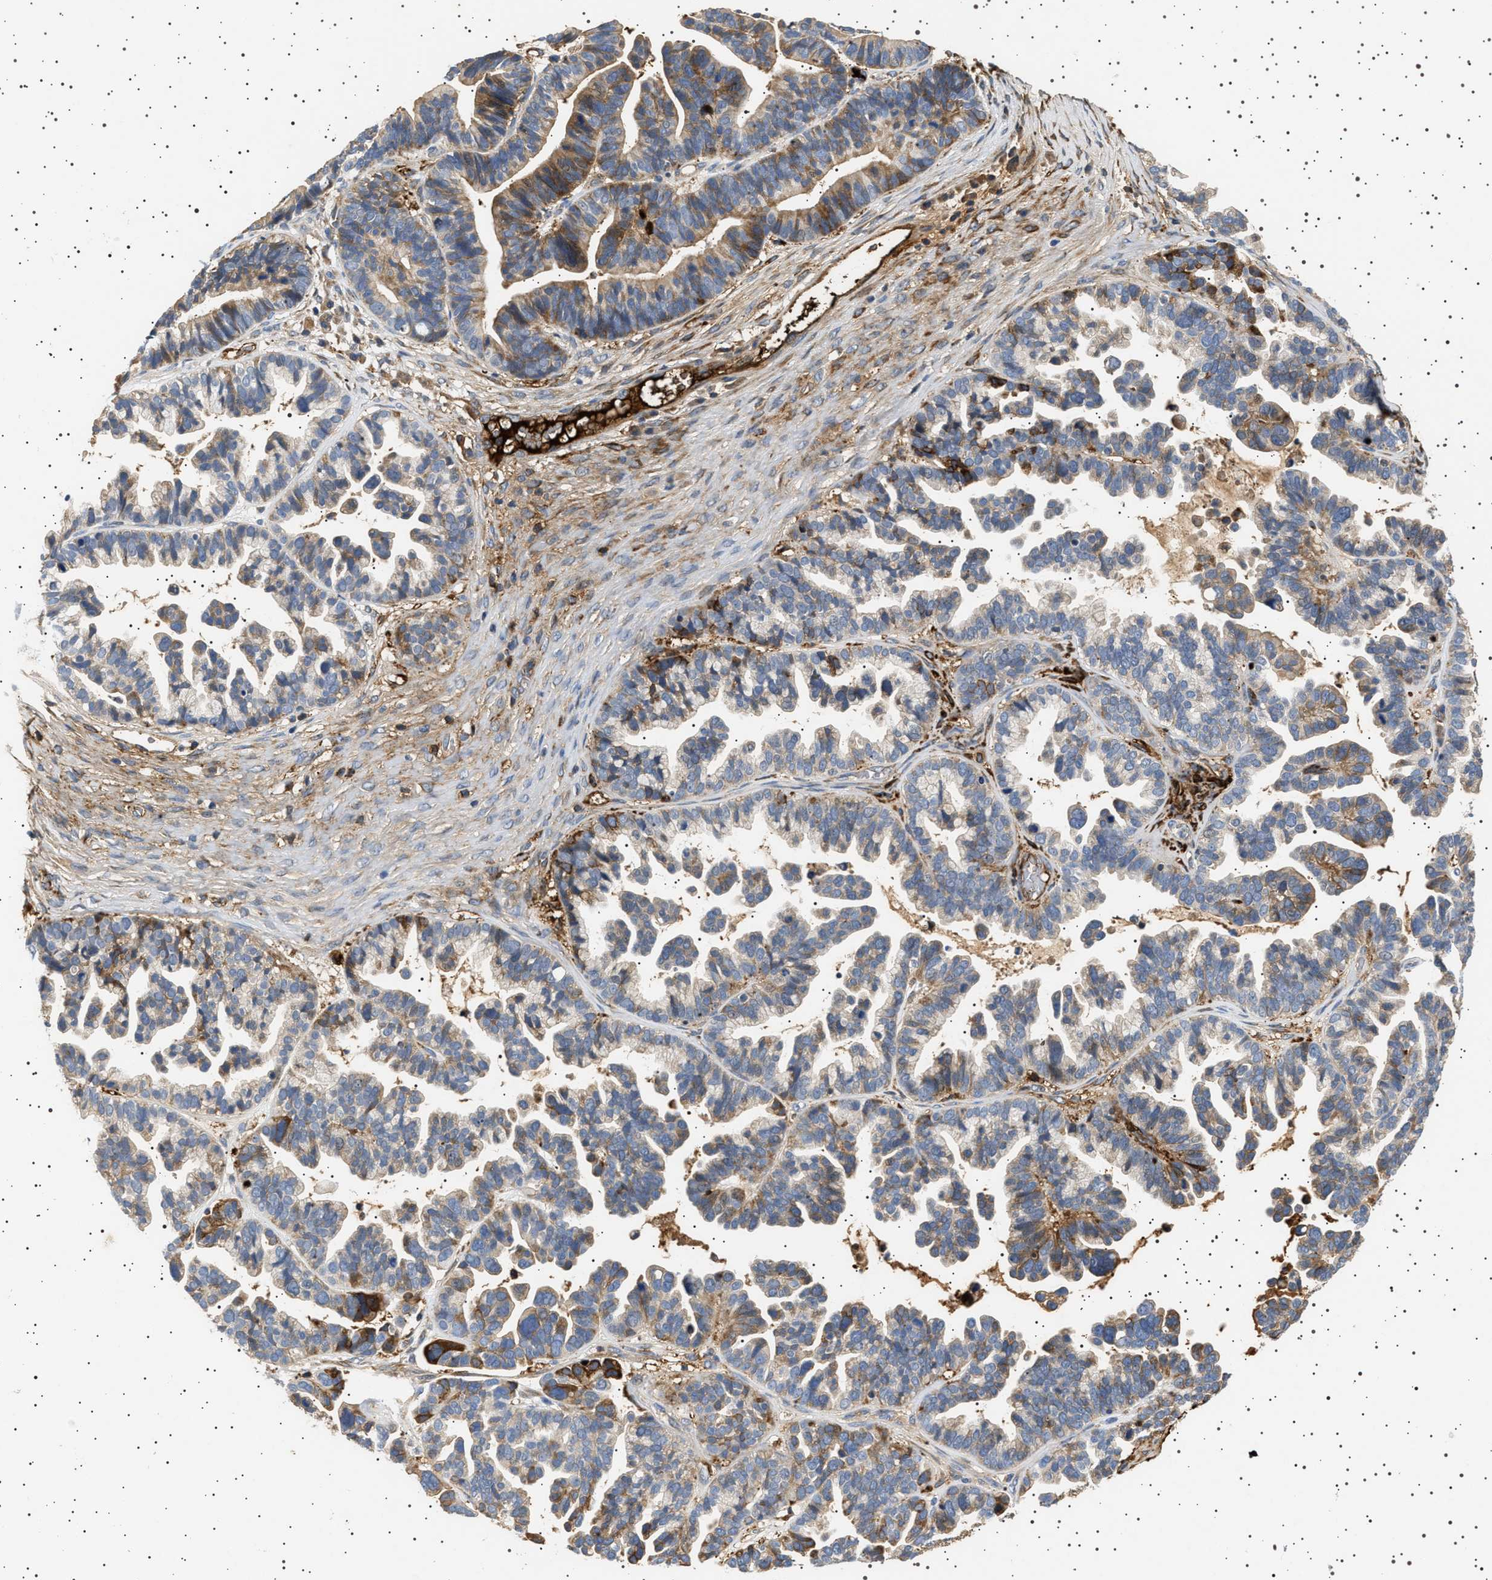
{"staining": {"intensity": "weak", "quantity": "25%-75%", "location": "cytoplasmic/membranous"}, "tissue": "ovarian cancer", "cell_type": "Tumor cells", "image_type": "cancer", "snomed": [{"axis": "morphology", "description": "Cystadenocarcinoma, serous, NOS"}, {"axis": "topography", "description": "Ovary"}], "caption": "This photomicrograph reveals immunohistochemistry staining of human serous cystadenocarcinoma (ovarian), with low weak cytoplasmic/membranous positivity in about 25%-75% of tumor cells.", "gene": "FICD", "patient": {"sex": "female", "age": 56}}